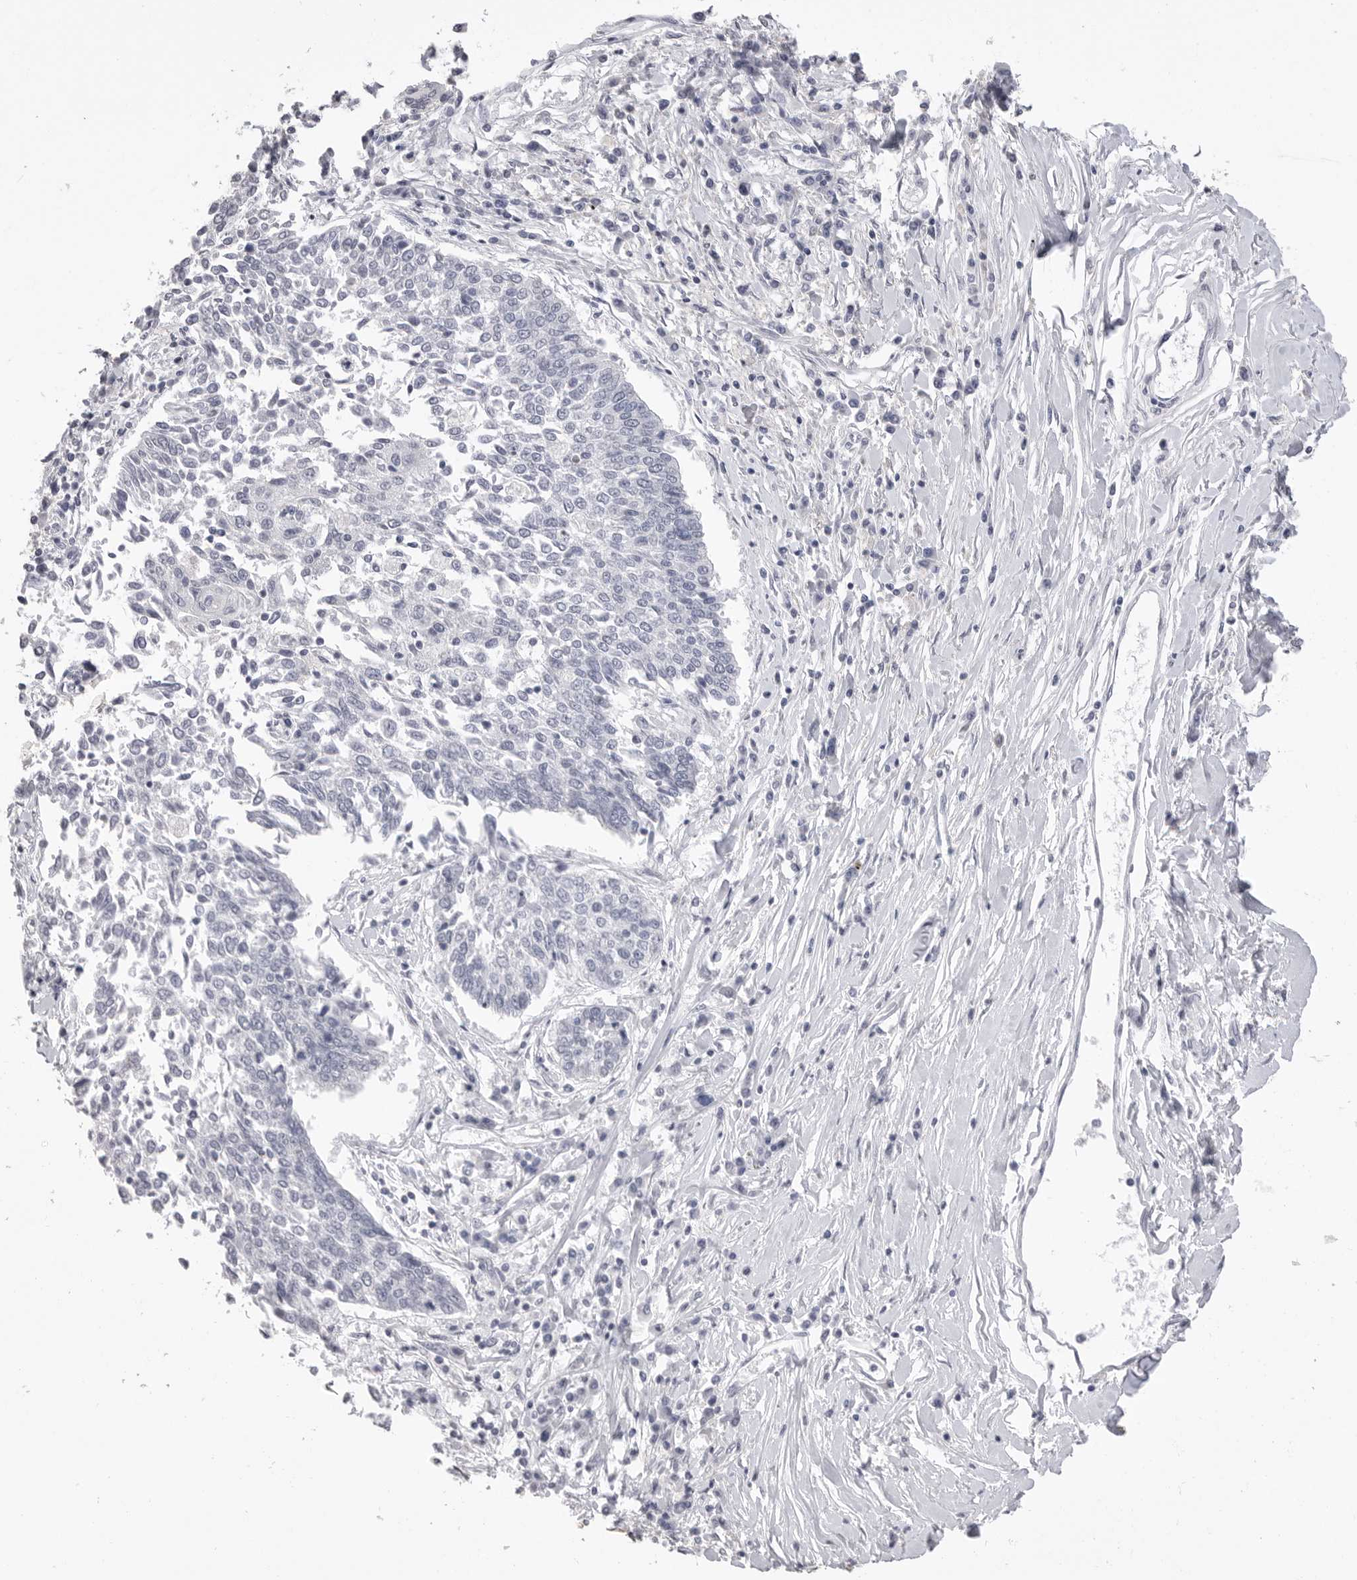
{"staining": {"intensity": "negative", "quantity": "none", "location": "none"}, "tissue": "lung cancer", "cell_type": "Tumor cells", "image_type": "cancer", "snomed": [{"axis": "morphology", "description": "Normal tissue, NOS"}, {"axis": "morphology", "description": "Squamous cell carcinoma, NOS"}, {"axis": "topography", "description": "Cartilage tissue"}, {"axis": "topography", "description": "Bronchus"}, {"axis": "topography", "description": "Lung"}, {"axis": "topography", "description": "Peripheral nerve tissue"}], "caption": "This photomicrograph is of squamous cell carcinoma (lung) stained with immunohistochemistry to label a protein in brown with the nuclei are counter-stained blue. There is no expression in tumor cells. (Stains: DAB (3,3'-diaminobenzidine) IHC with hematoxylin counter stain, Microscopy: brightfield microscopy at high magnification).", "gene": "ICAM5", "patient": {"sex": "female", "age": 49}}